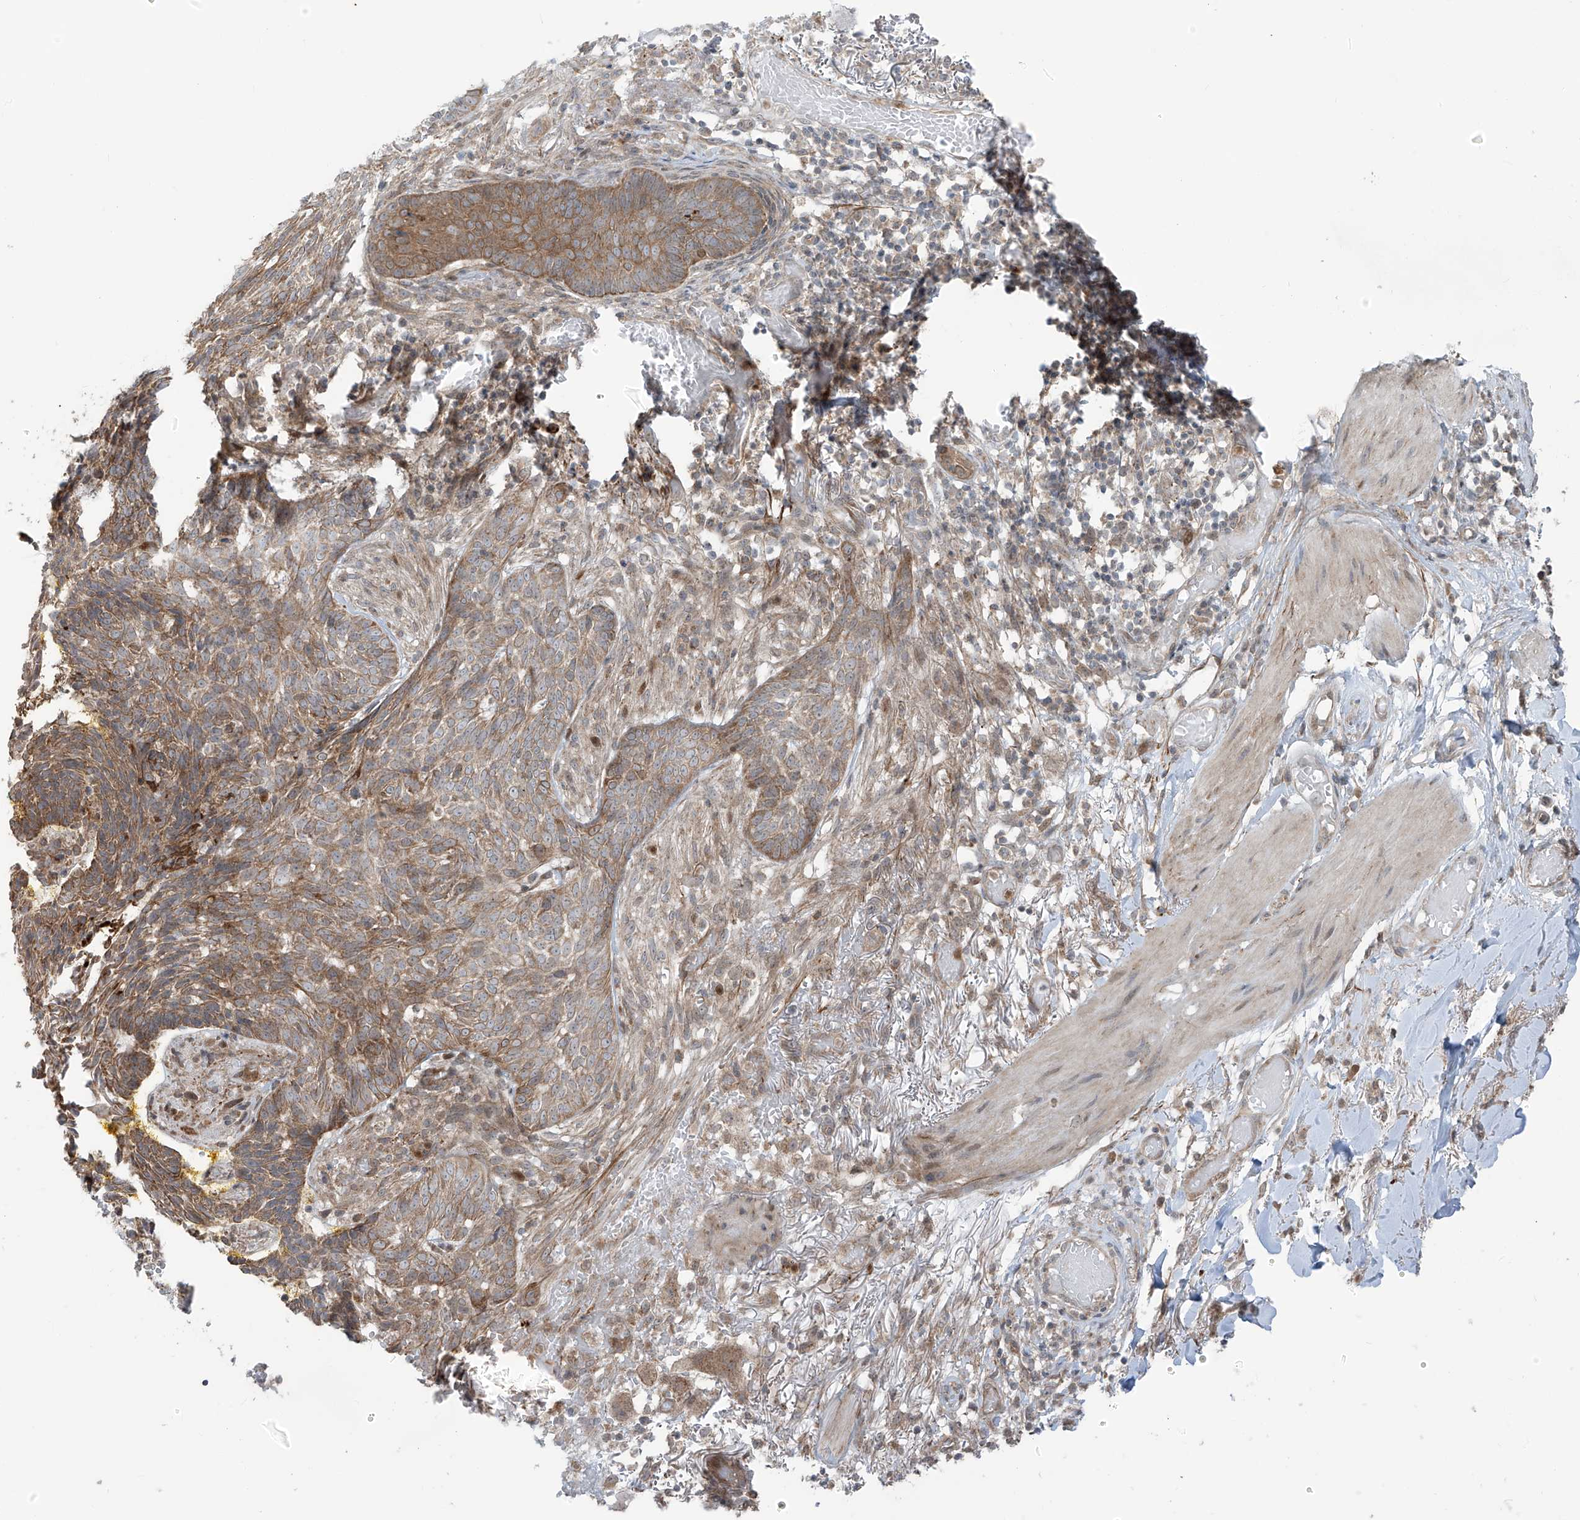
{"staining": {"intensity": "moderate", "quantity": ">75%", "location": "cytoplasmic/membranous"}, "tissue": "skin cancer", "cell_type": "Tumor cells", "image_type": "cancer", "snomed": [{"axis": "morphology", "description": "Normal tissue, NOS"}, {"axis": "morphology", "description": "Basal cell carcinoma"}, {"axis": "topography", "description": "Skin"}], "caption": "This image exhibits immunohistochemistry staining of skin cancer (basal cell carcinoma), with medium moderate cytoplasmic/membranous staining in approximately >75% of tumor cells.", "gene": "PDE11A", "patient": {"sex": "male", "age": 64}}